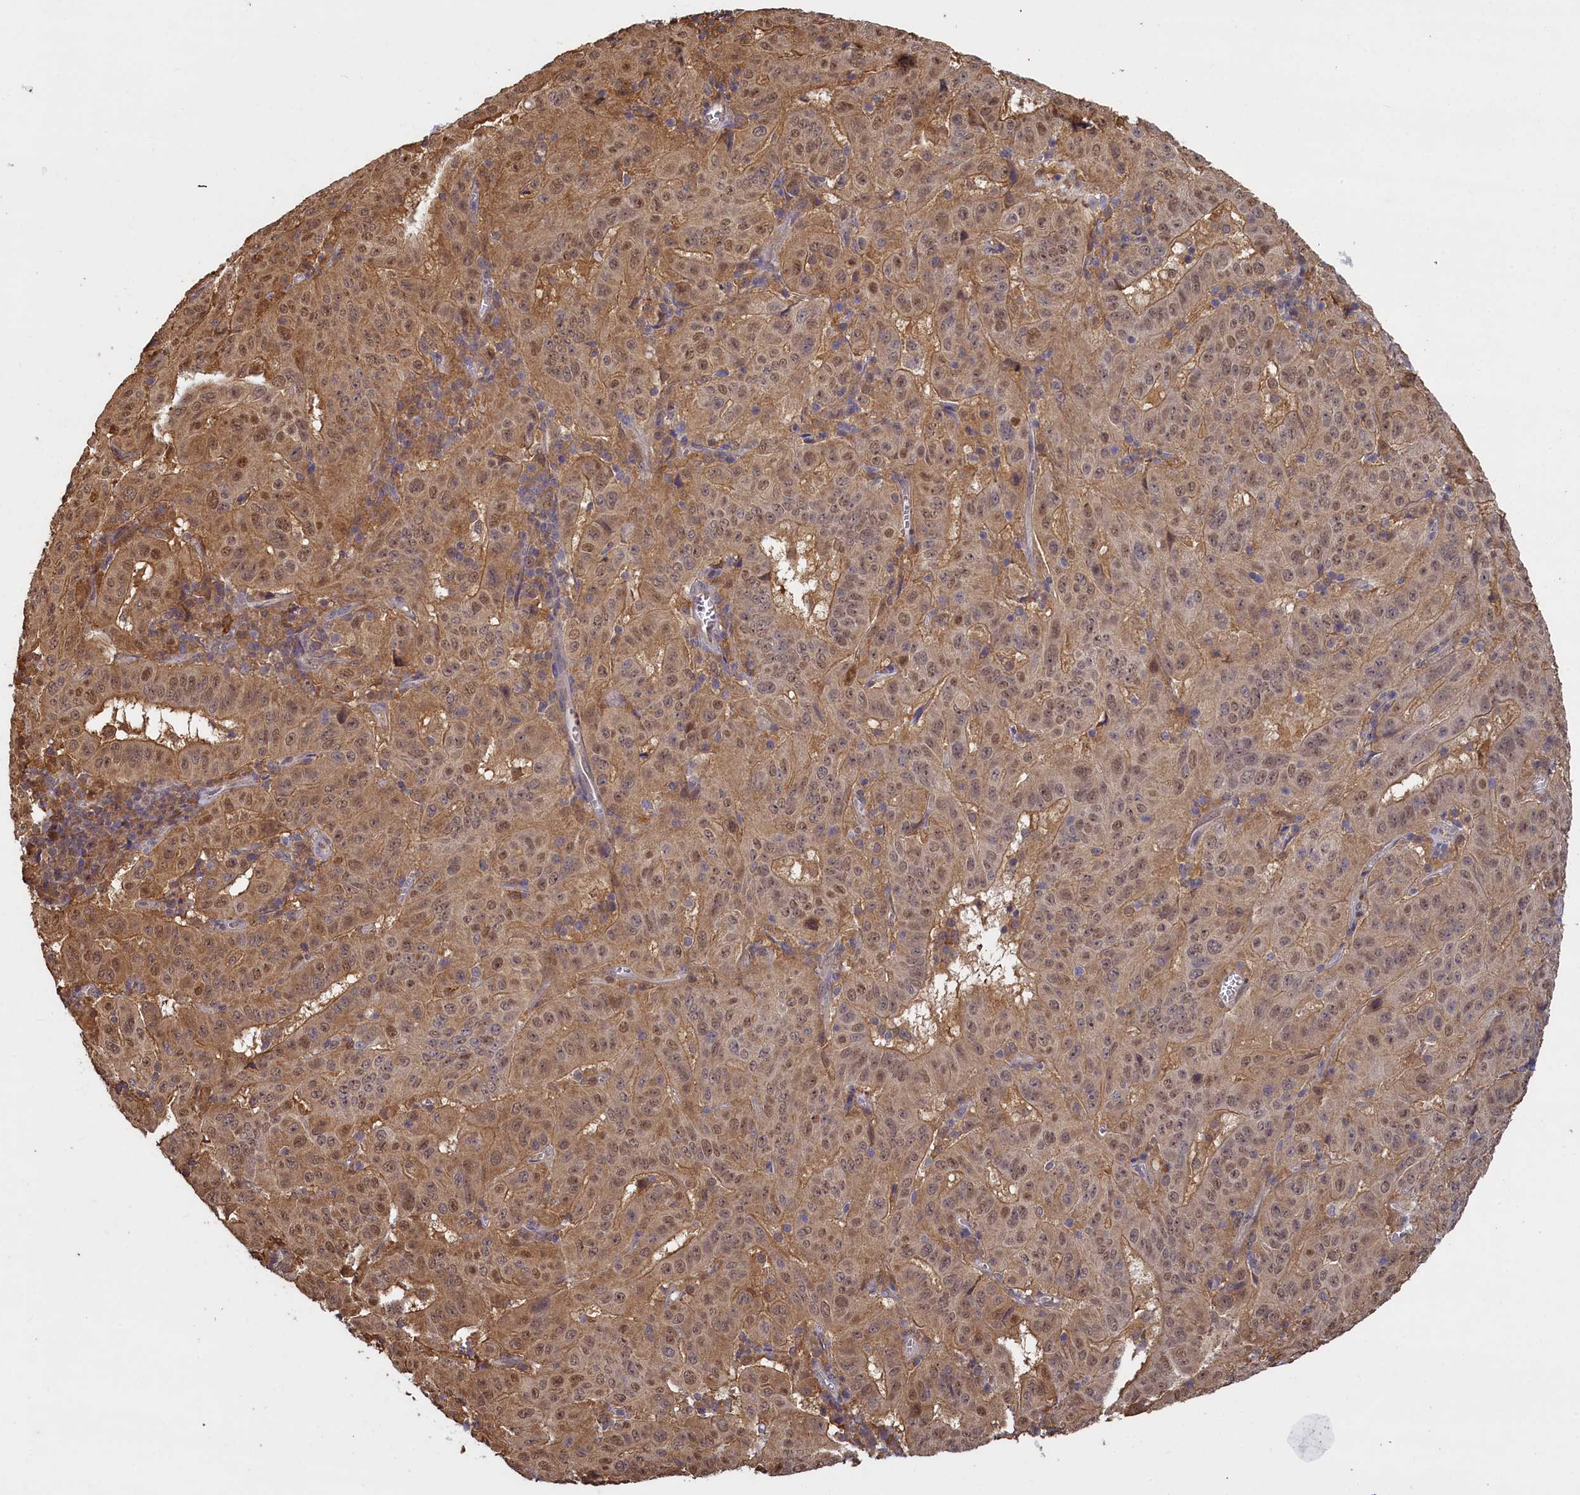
{"staining": {"intensity": "moderate", "quantity": ">75%", "location": "cytoplasmic/membranous,nuclear"}, "tissue": "pancreatic cancer", "cell_type": "Tumor cells", "image_type": "cancer", "snomed": [{"axis": "morphology", "description": "Adenocarcinoma, NOS"}, {"axis": "topography", "description": "Pancreas"}], "caption": "Immunohistochemical staining of pancreatic adenocarcinoma reveals medium levels of moderate cytoplasmic/membranous and nuclear staining in approximately >75% of tumor cells.", "gene": "UCHL3", "patient": {"sex": "male", "age": 63}}